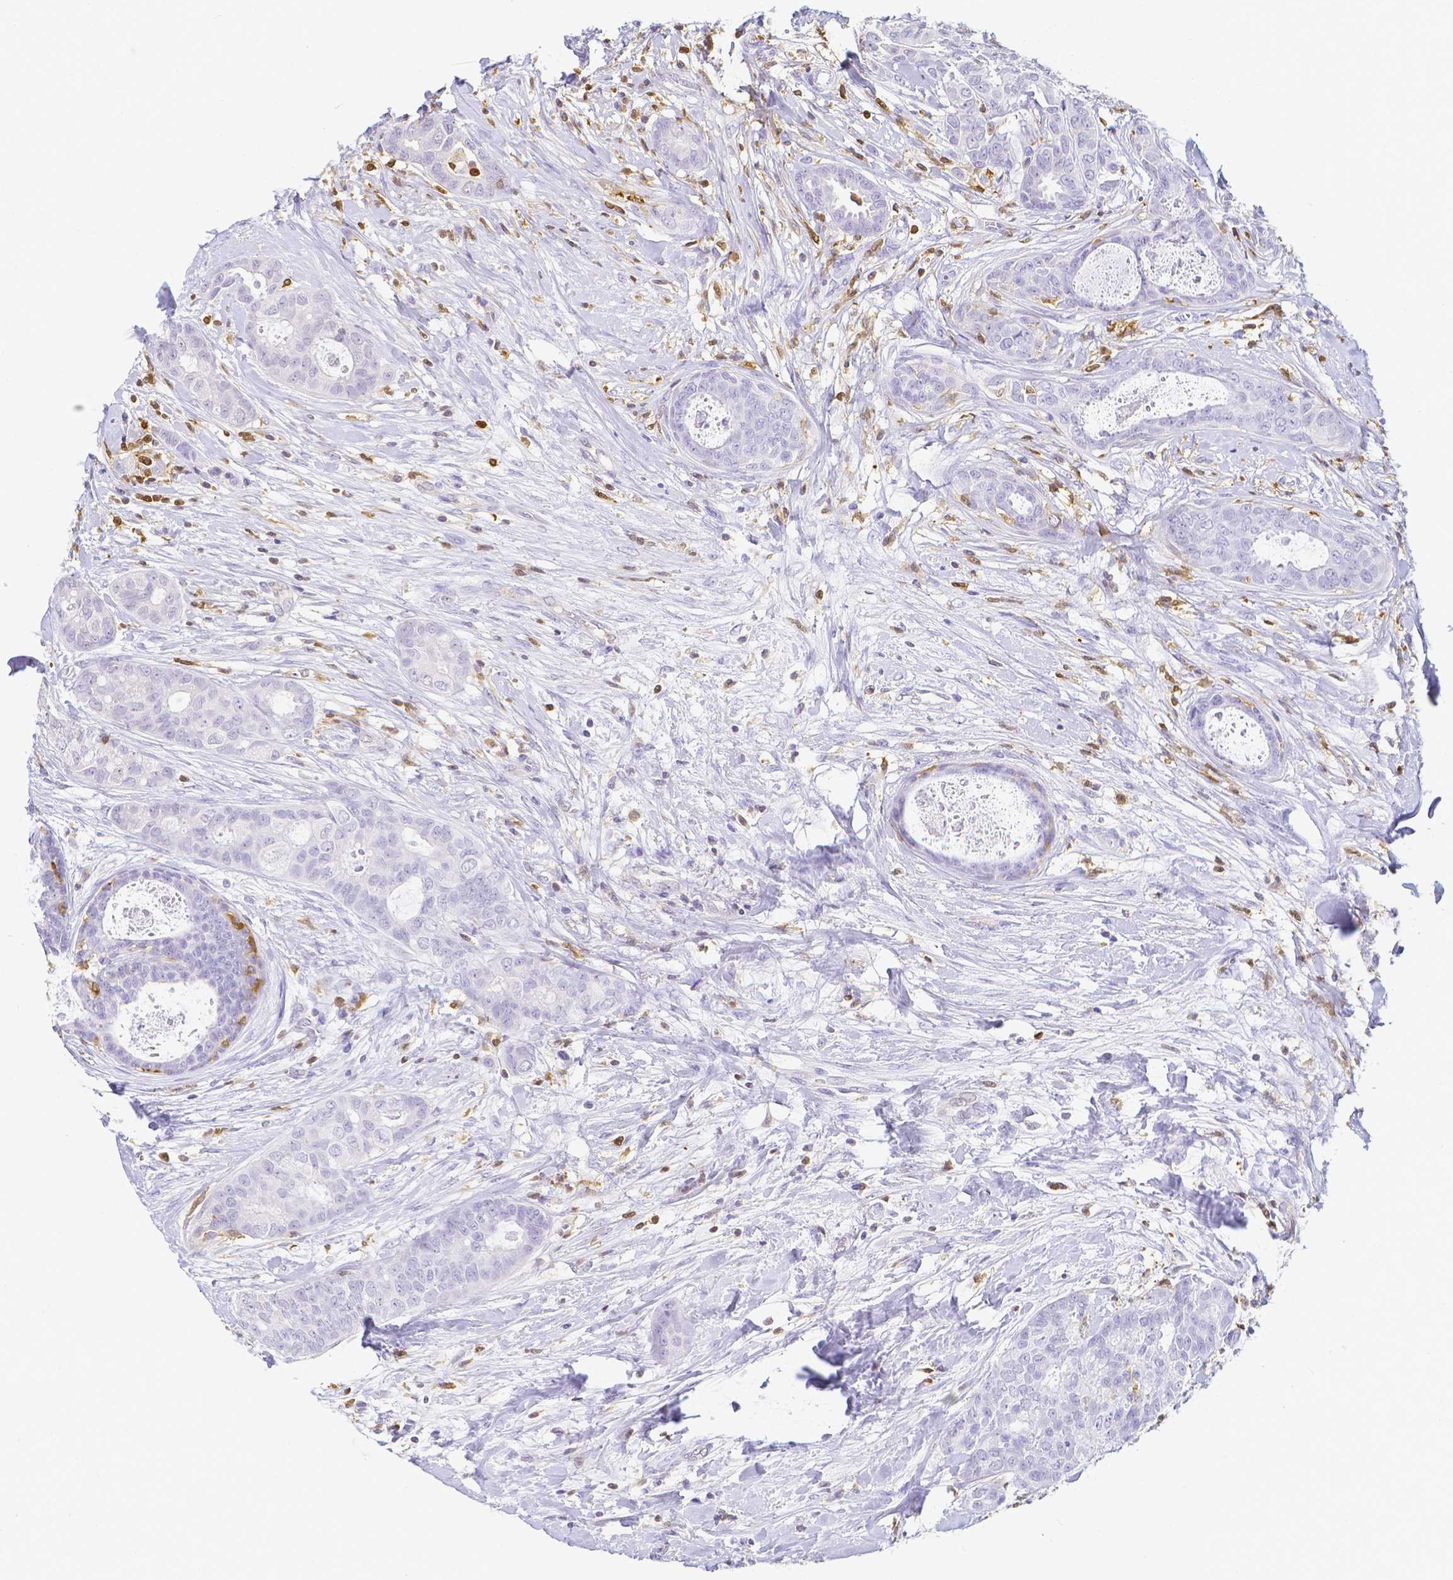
{"staining": {"intensity": "negative", "quantity": "none", "location": "none"}, "tissue": "breast cancer", "cell_type": "Tumor cells", "image_type": "cancer", "snomed": [{"axis": "morphology", "description": "Duct carcinoma"}, {"axis": "topography", "description": "Breast"}], "caption": "Immunohistochemistry (IHC) histopathology image of intraductal carcinoma (breast) stained for a protein (brown), which demonstrates no positivity in tumor cells.", "gene": "COTL1", "patient": {"sex": "female", "age": 45}}